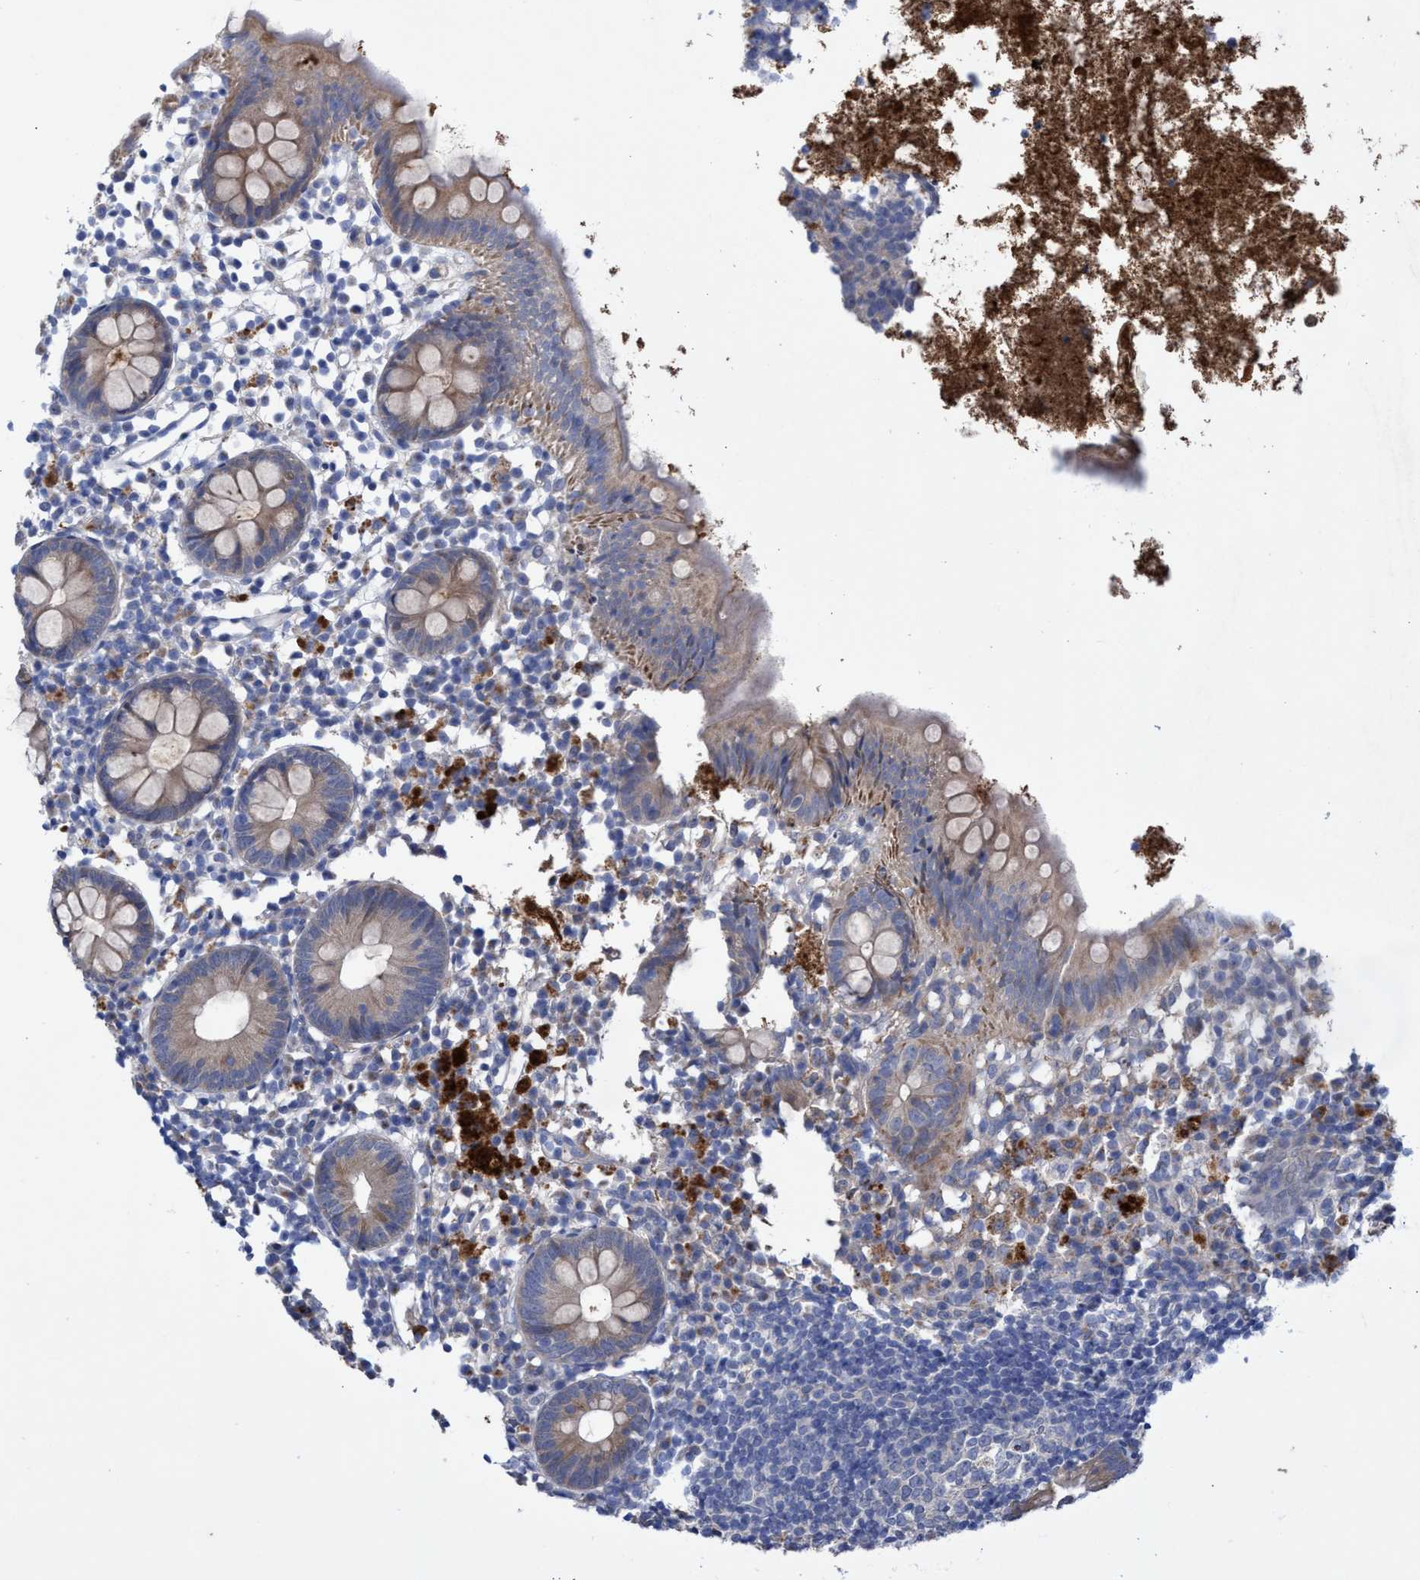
{"staining": {"intensity": "weak", "quantity": "<25%", "location": "cytoplasmic/membranous"}, "tissue": "appendix", "cell_type": "Glandular cells", "image_type": "normal", "snomed": [{"axis": "morphology", "description": "Normal tissue, NOS"}, {"axis": "topography", "description": "Appendix"}], "caption": "Image shows no significant protein expression in glandular cells of unremarkable appendix.", "gene": "SVEP1", "patient": {"sex": "female", "age": 20}}